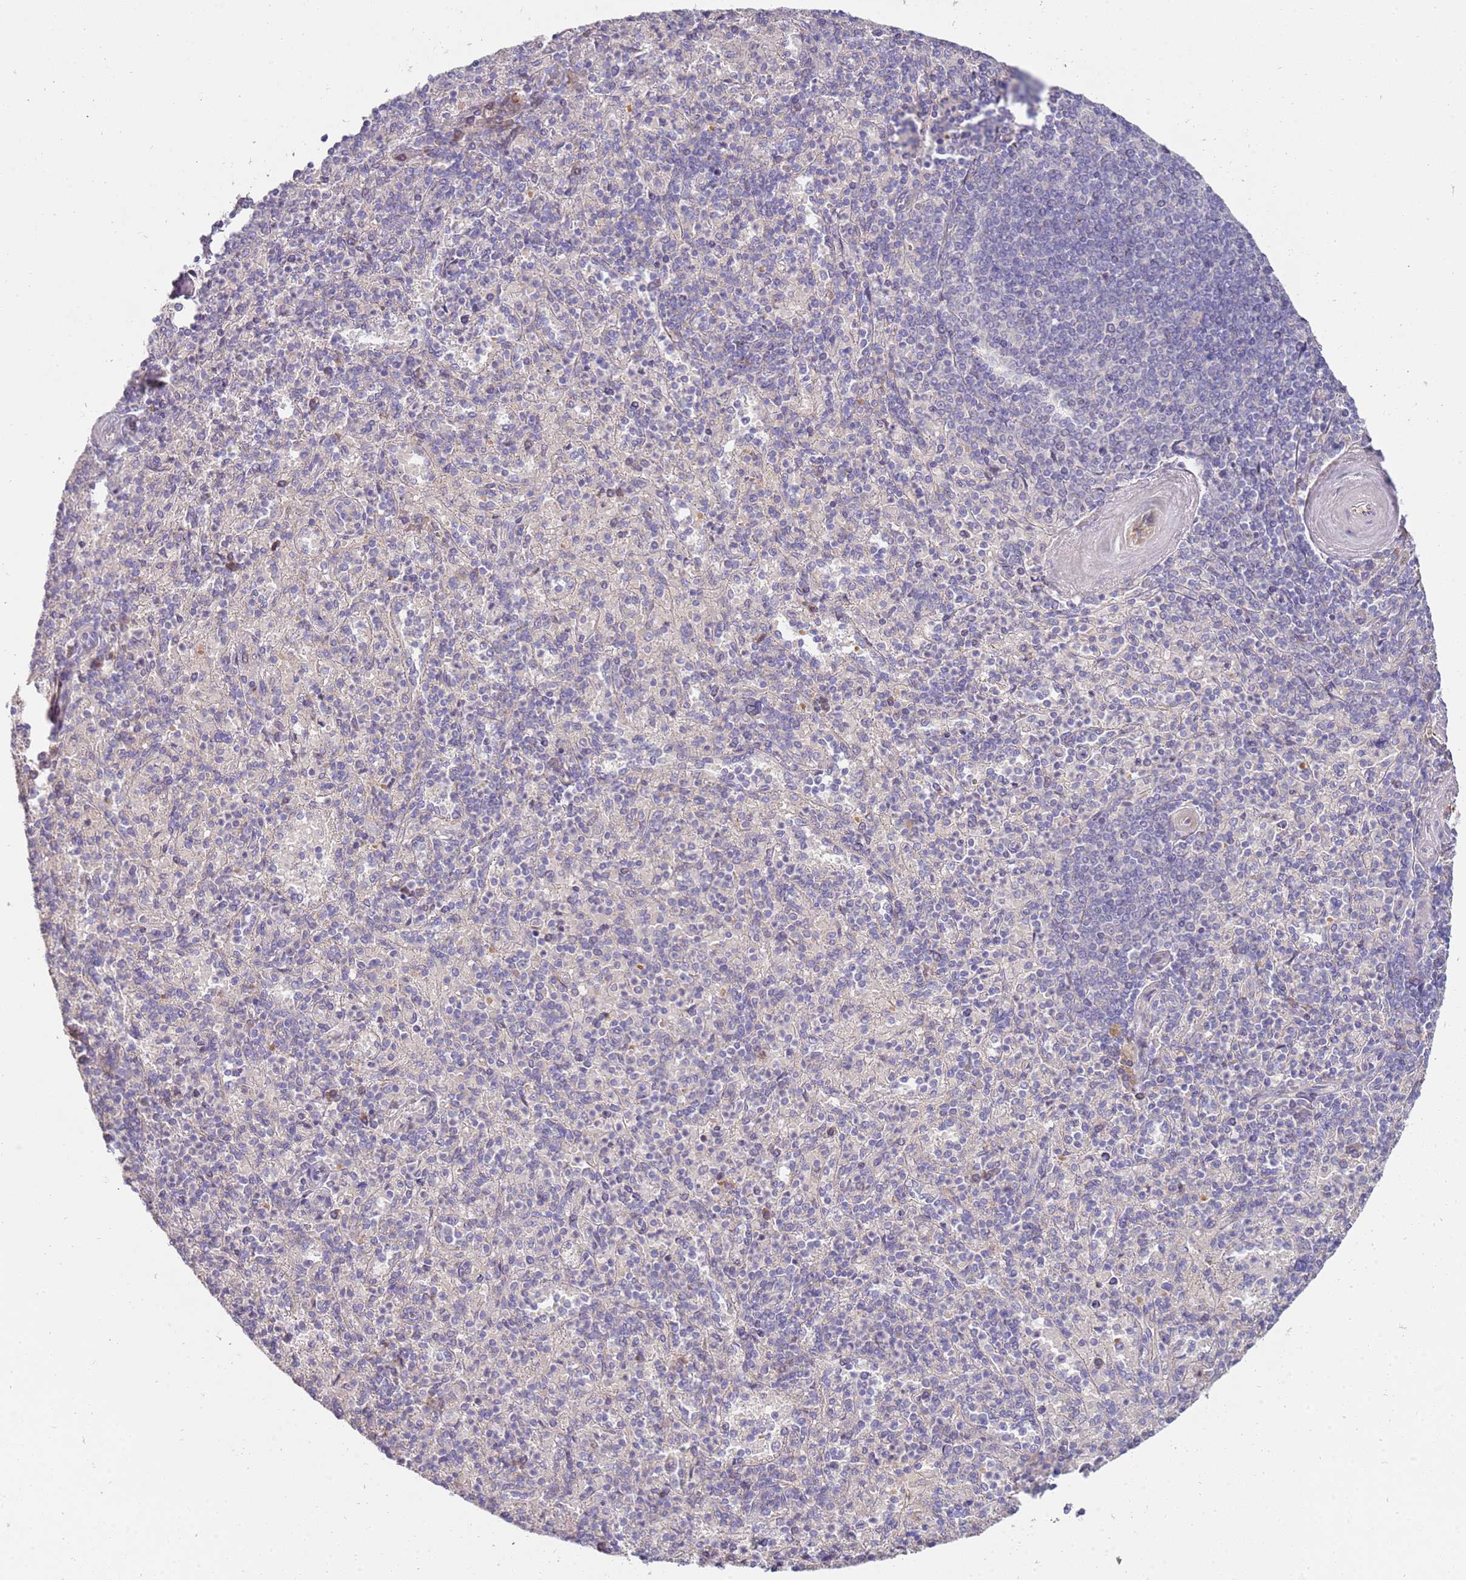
{"staining": {"intensity": "negative", "quantity": "none", "location": "none"}, "tissue": "spleen", "cell_type": "Cells in red pulp", "image_type": "normal", "snomed": [{"axis": "morphology", "description": "Normal tissue, NOS"}, {"axis": "topography", "description": "Spleen"}], "caption": "IHC of unremarkable spleen shows no positivity in cells in red pulp.", "gene": "NMUR2", "patient": {"sex": "male", "age": 82}}